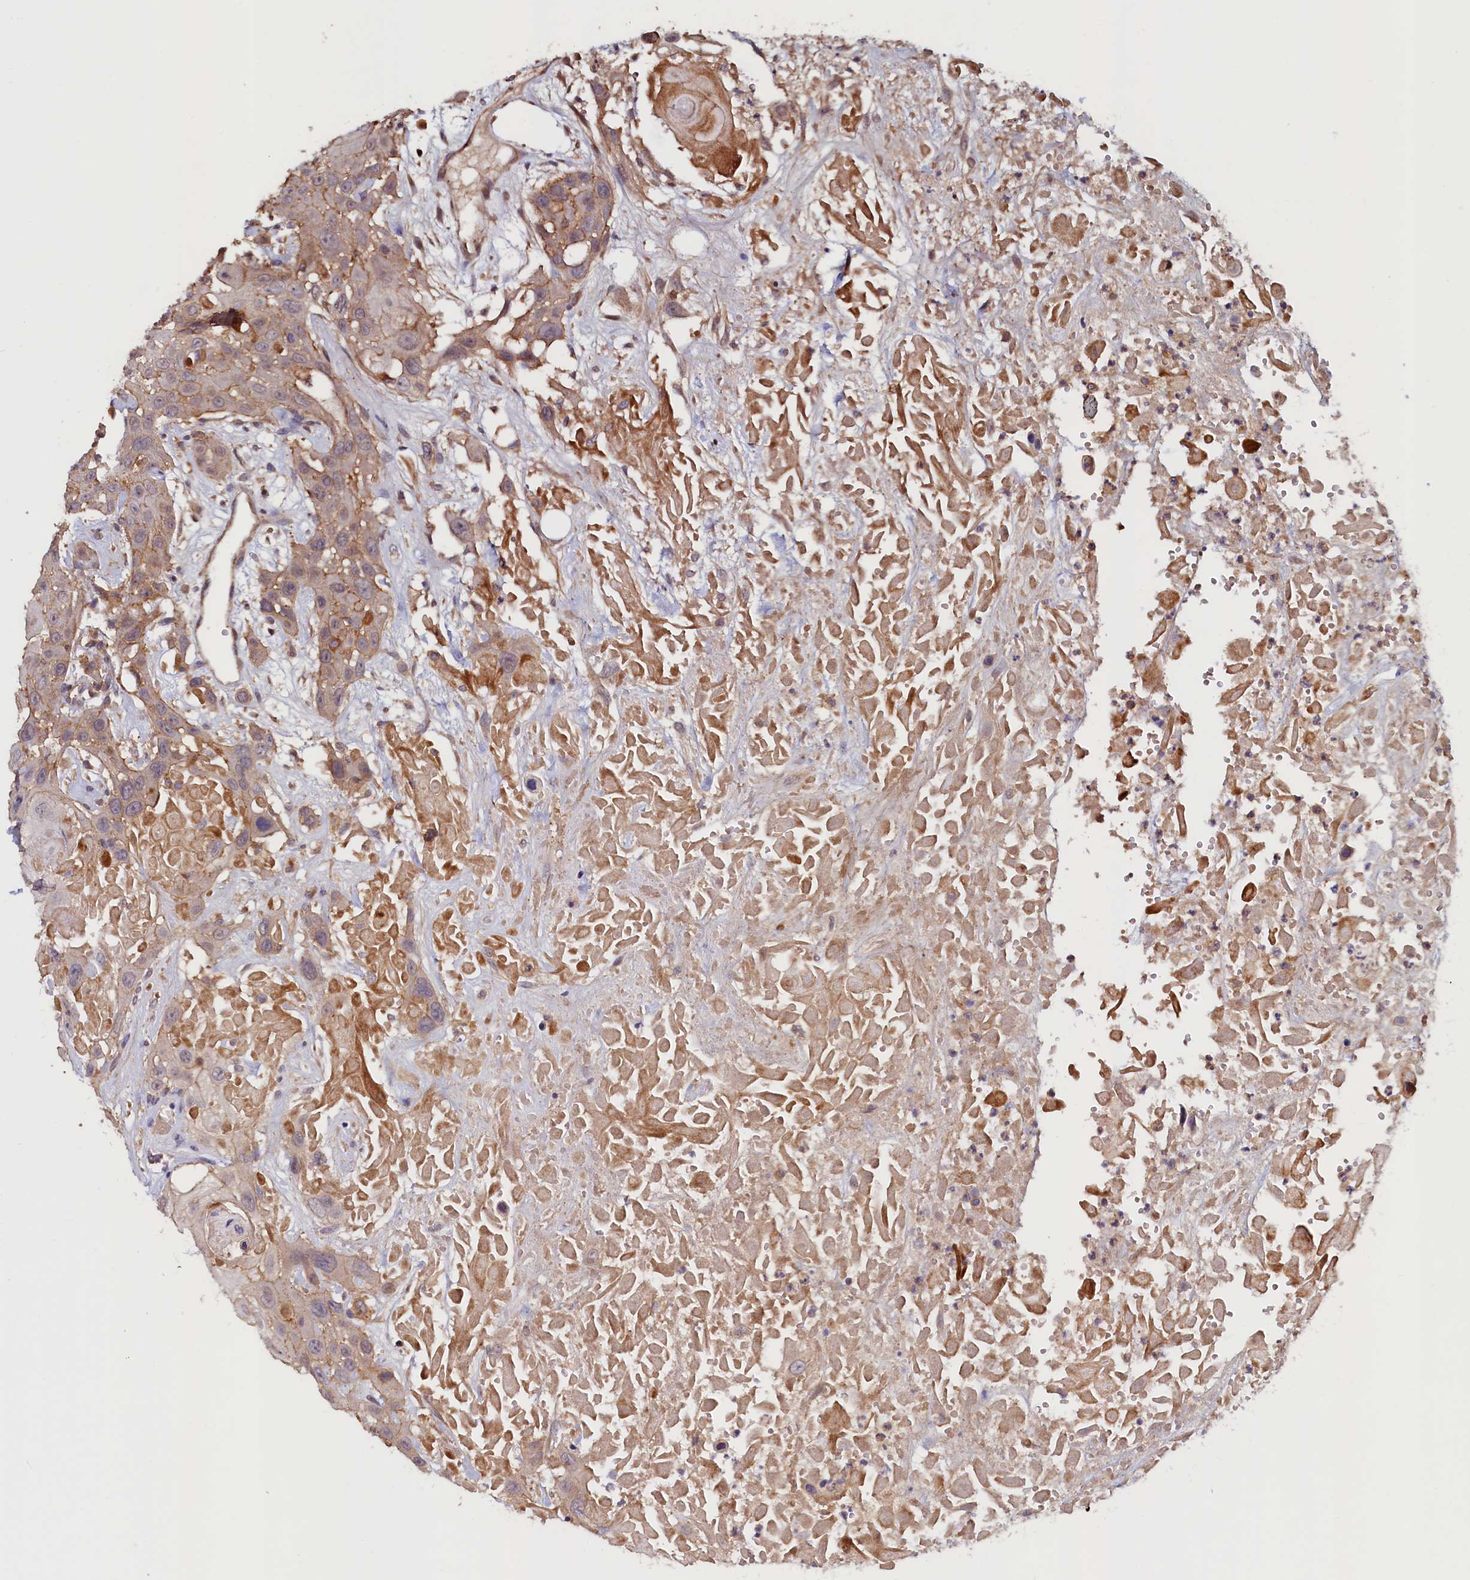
{"staining": {"intensity": "moderate", "quantity": ">75%", "location": "cytoplasmic/membranous"}, "tissue": "head and neck cancer", "cell_type": "Tumor cells", "image_type": "cancer", "snomed": [{"axis": "morphology", "description": "Squamous cell carcinoma, NOS"}, {"axis": "topography", "description": "Head-Neck"}], "caption": "IHC image of neoplastic tissue: human head and neck cancer stained using IHC demonstrates medium levels of moderate protein expression localized specifically in the cytoplasmic/membranous of tumor cells, appearing as a cytoplasmic/membranous brown color.", "gene": "DUOXA1", "patient": {"sex": "male", "age": 81}}